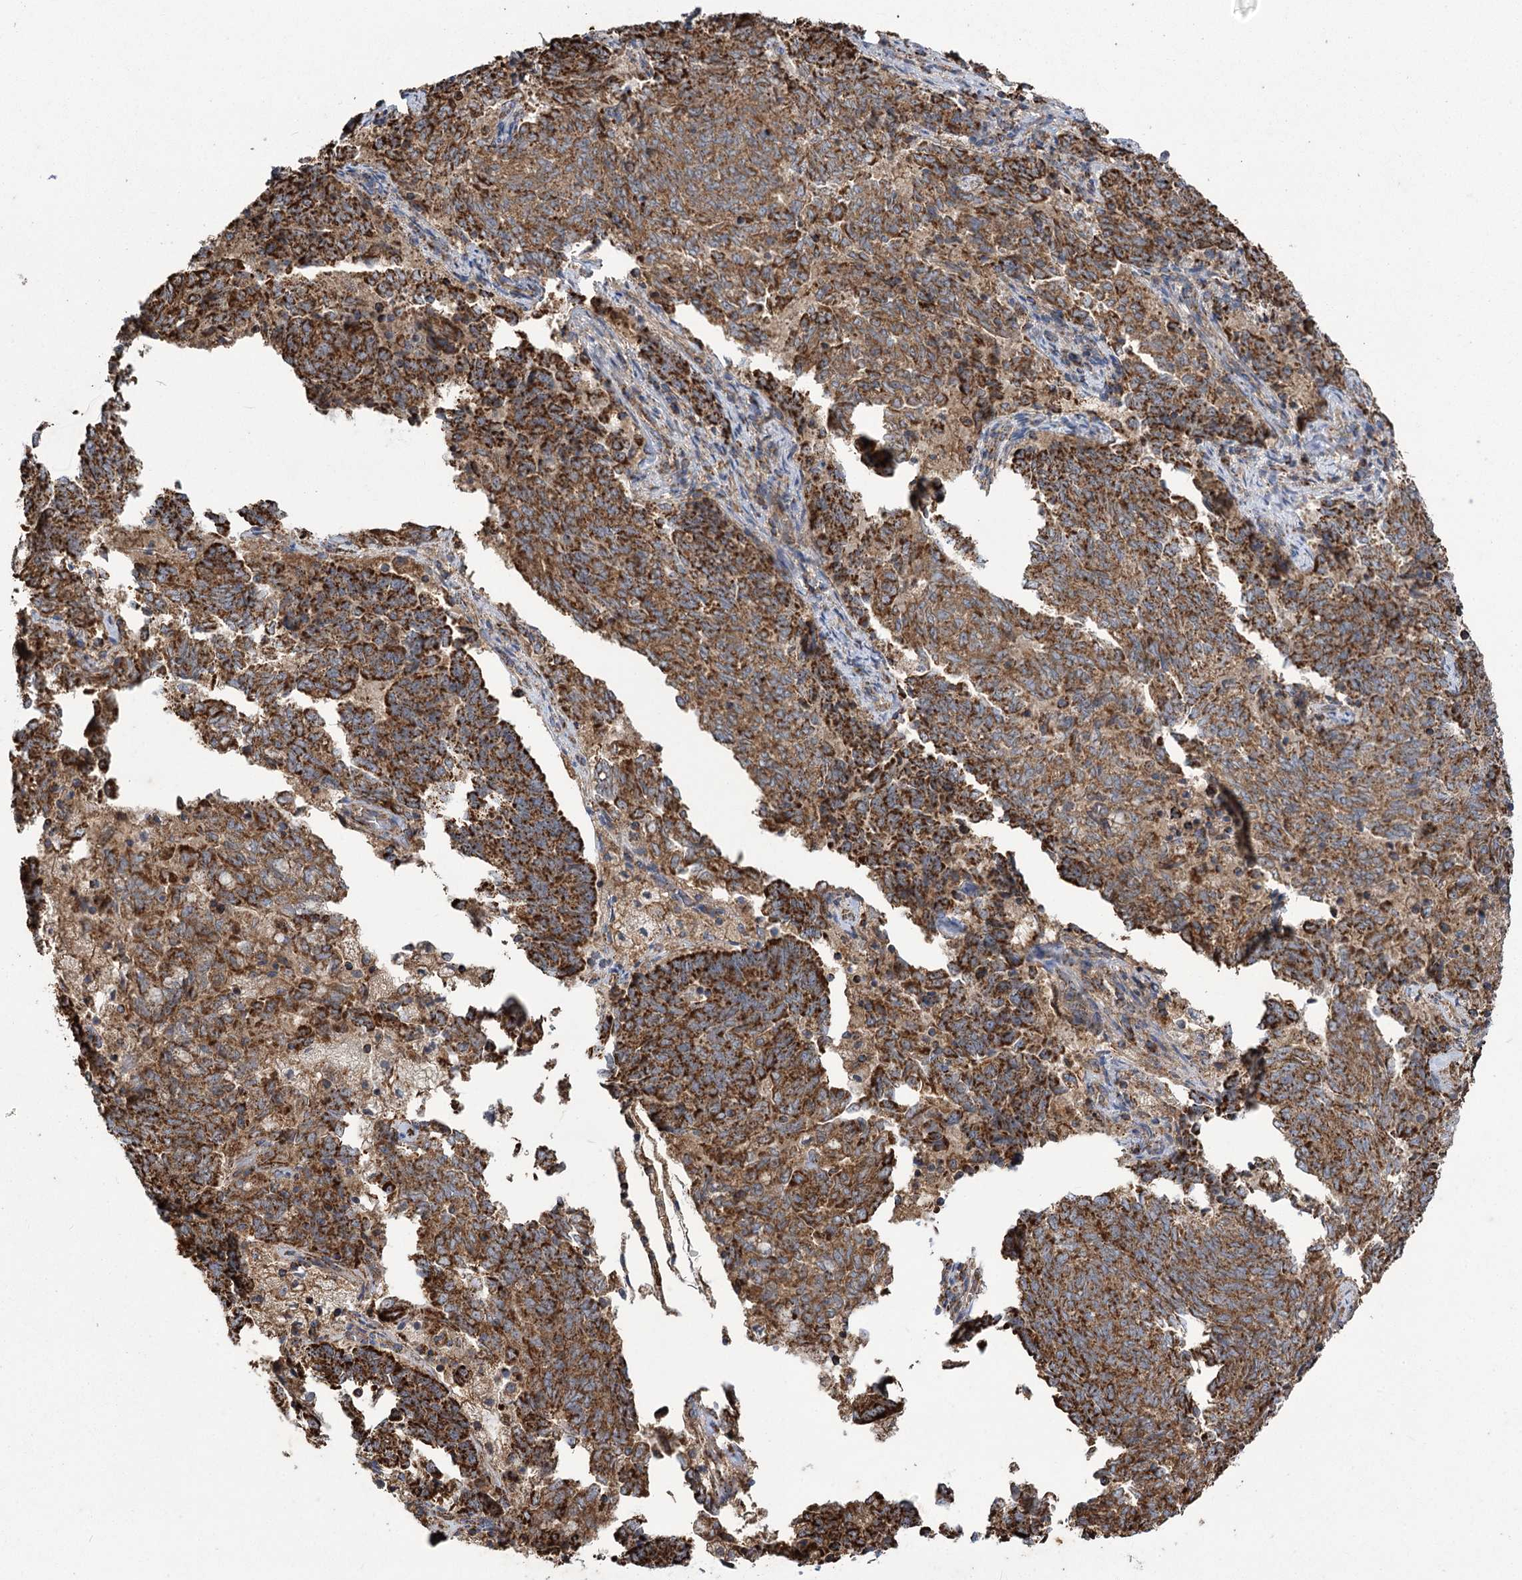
{"staining": {"intensity": "strong", "quantity": ">75%", "location": "cytoplasmic/membranous"}, "tissue": "endometrial cancer", "cell_type": "Tumor cells", "image_type": "cancer", "snomed": [{"axis": "morphology", "description": "Adenocarcinoma, NOS"}, {"axis": "topography", "description": "Endometrium"}], "caption": "IHC (DAB (3,3'-diaminobenzidine)) staining of human endometrial adenocarcinoma displays strong cytoplasmic/membranous protein staining in about >75% of tumor cells. The staining was performed using DAB (3,3'-diaminobenzidine) to visualize the protein expression in brown, while the nuclei were stained in blue with hematoxylin (Magnification: 20x).", "gene": "CARD19", "patient": {"sex": "female", "age": 80}}